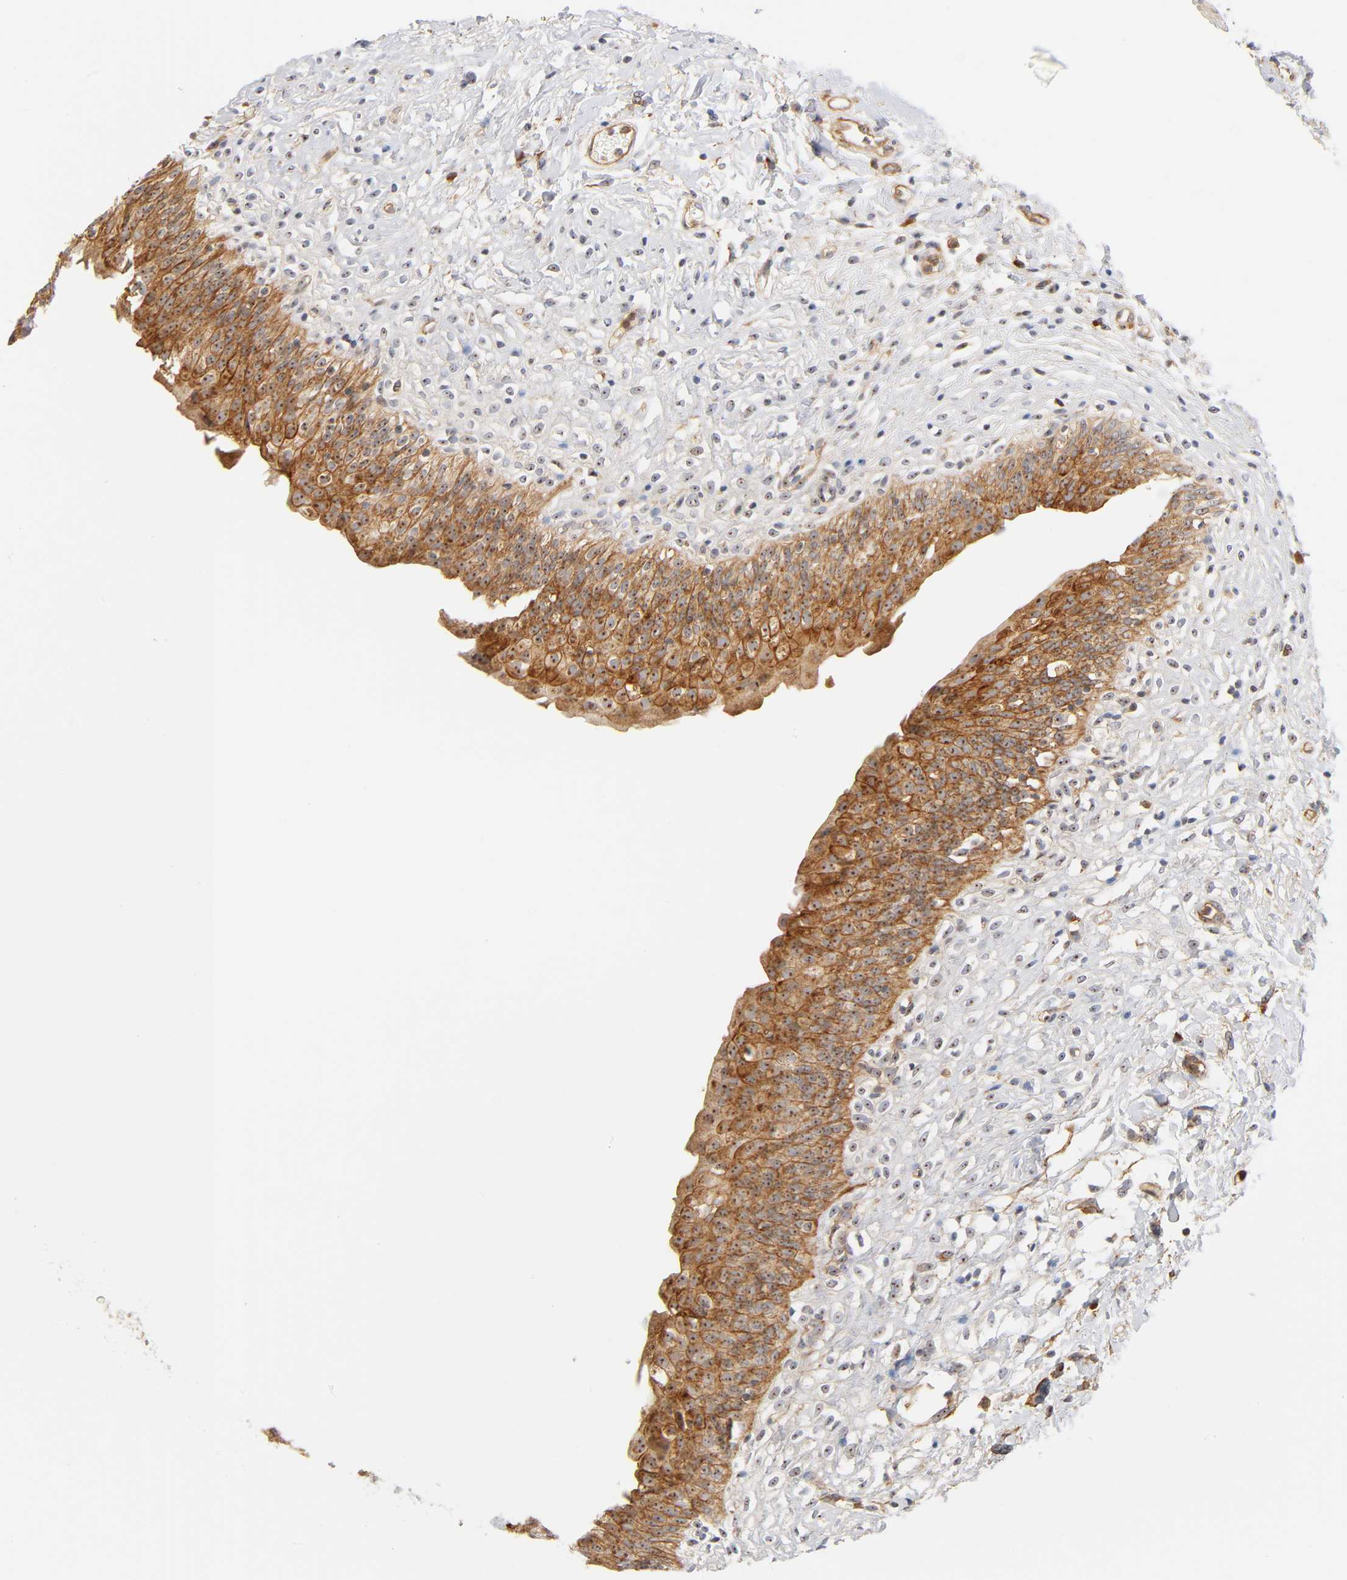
{"staining": {"intensity": "strong", "quantity": ">75%", "location": "cytoplasmic/membranous,nuclear"}, "tissue": "urinary bladder", "cell_type": "Urothelial cells", "image_type": "normal", "snomed": [{"axis": "morphology", "description": "Normal tissue, NOS"}, {"axis": "topography", "description": "Urinary bladder"}], "caption": "Immunohistochemical staining of normal human urinary bladder reveals strong cytoplasmic/membranous,nuclear protein expression in about >75% of urothelial cells. (brown staining indicates protein expression, while blue staining denotes nuclei).", "gene": "PLD1", "patient": {"sex": "female", "age": 80}}